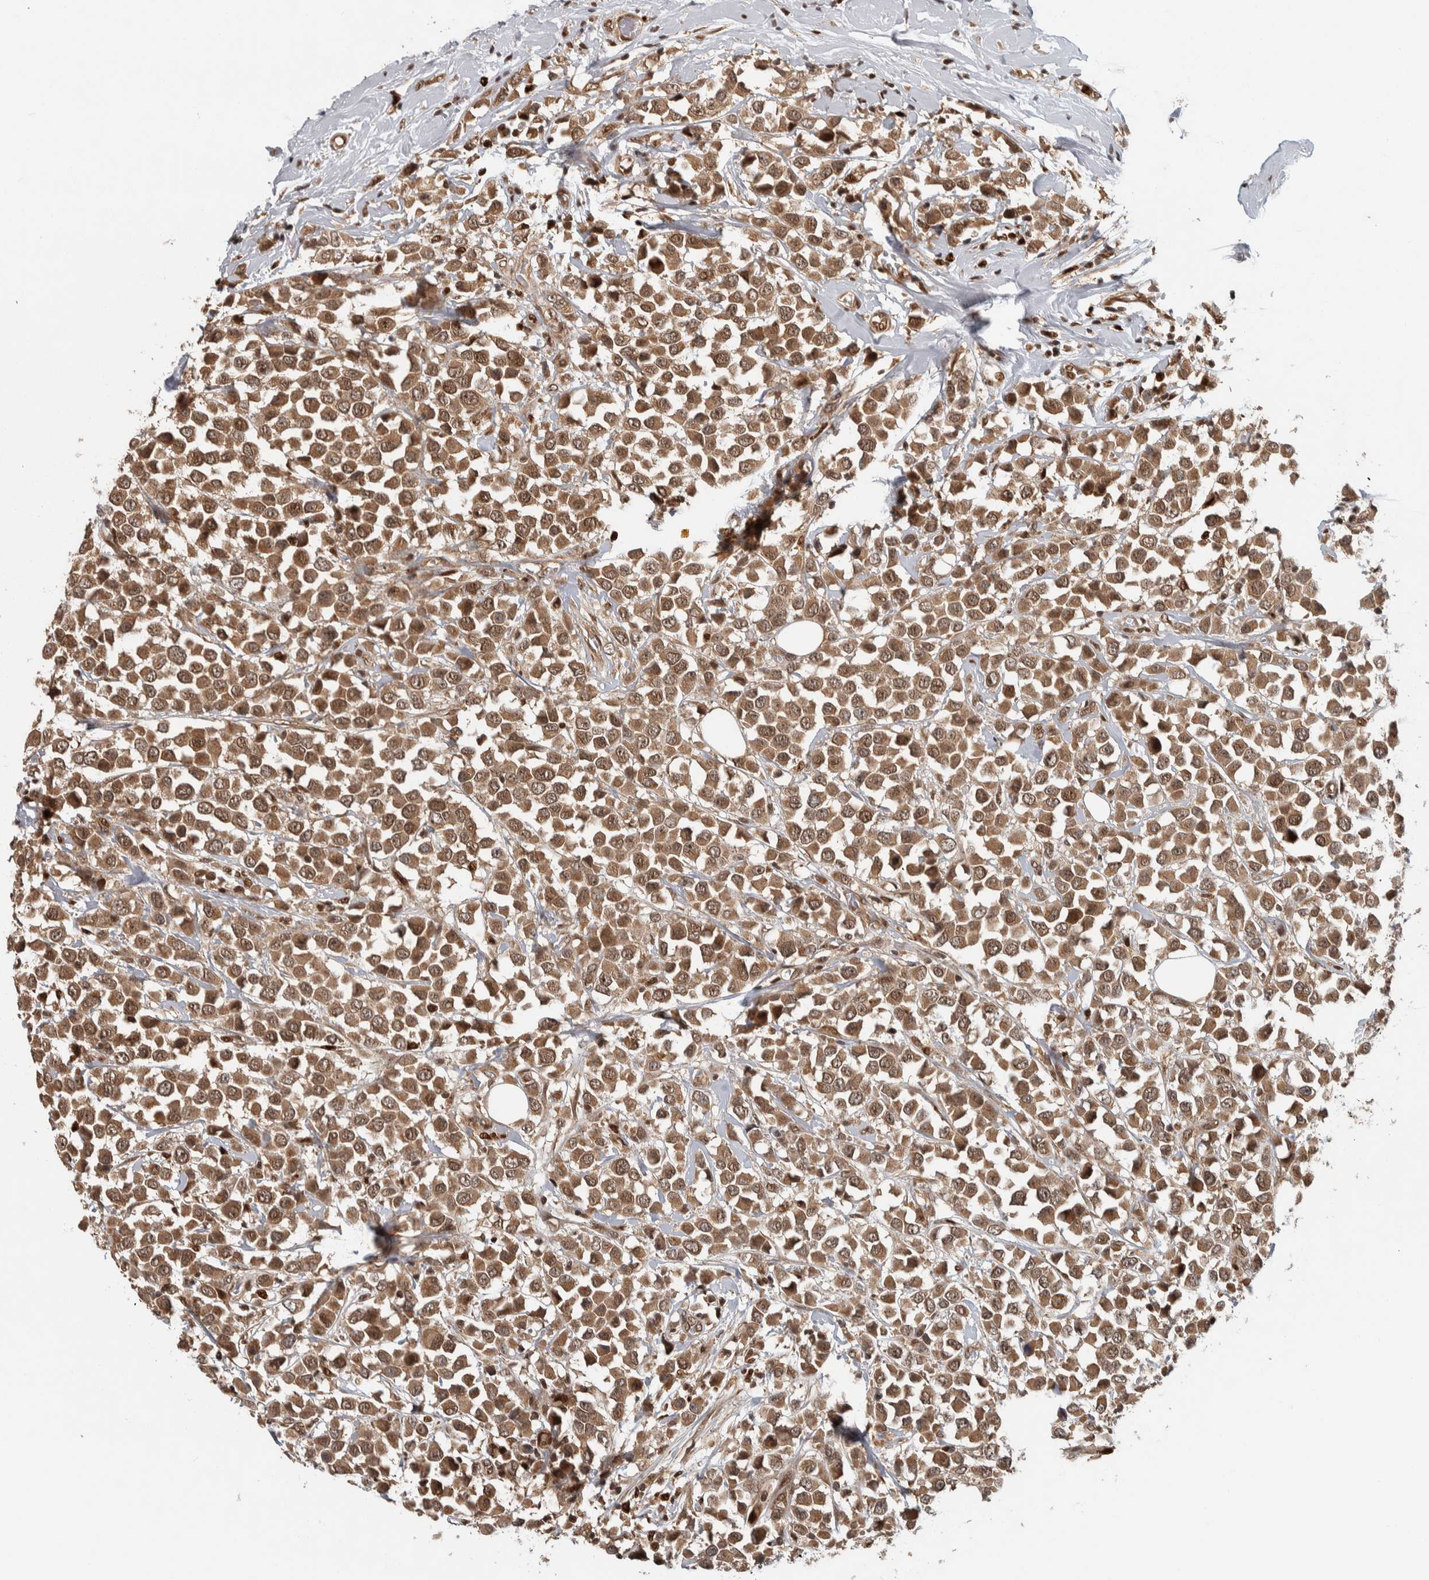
{"staining": {"intensity": "moderate", "quantity": ">75%", "location": "cytoplasmic/membranous,nuclear"}, "tissue": "breast cancer", "cell_type": "Tumor cells", "image_type": "cancer", "snomed": [{"axis": "morphology", "description": "Duct carcinoma"}, {"axis": "topography", "description": "Breast"}], "caption": "Protein analysis of breast intraductal carcinoma tissue displays moderate cytoplasmic/membranous and nuclear positivity in about >75% of tumor cells.", "gene": "RPS6KA4", "patient": {"sex": "female", "age": 61}}